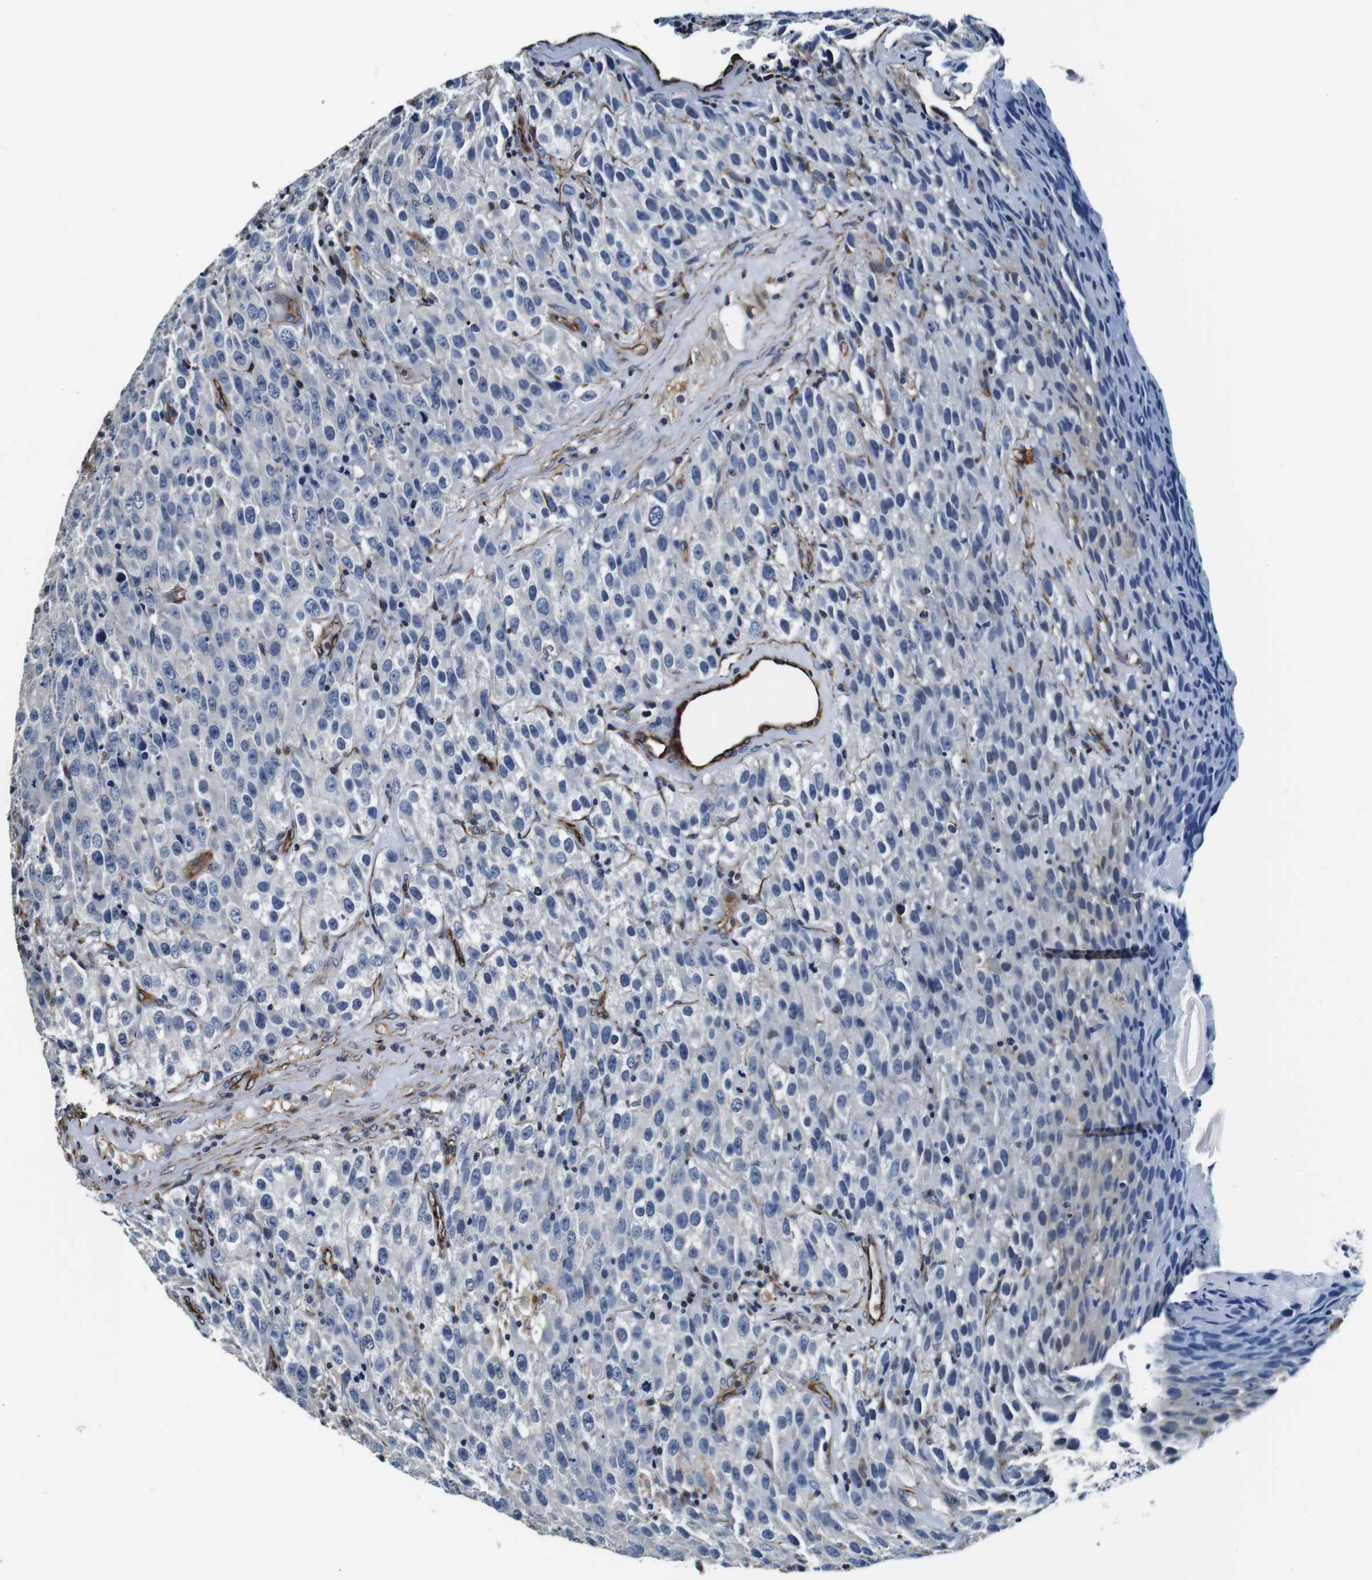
{"staining": {"intensity": "negative", "quantity": "none", "location": "none"}, "tissue": "testis cancer", "cell_type": "Tumor cells", "image_type": "cancer", "snomed": [{"axis": "morphology", "description": "Seminoma, NOS"}, {"axis": "topography", "description": "Testis"}], "caption": "This image is of testis cancer stained with immunohistochemistry (IHC) to label a protein in brown with the nuclei are counter-stained blue. There is no positivity in tumor cells.", "gene": "GJE1", "patient": {"sex": "male", "age": 52}}